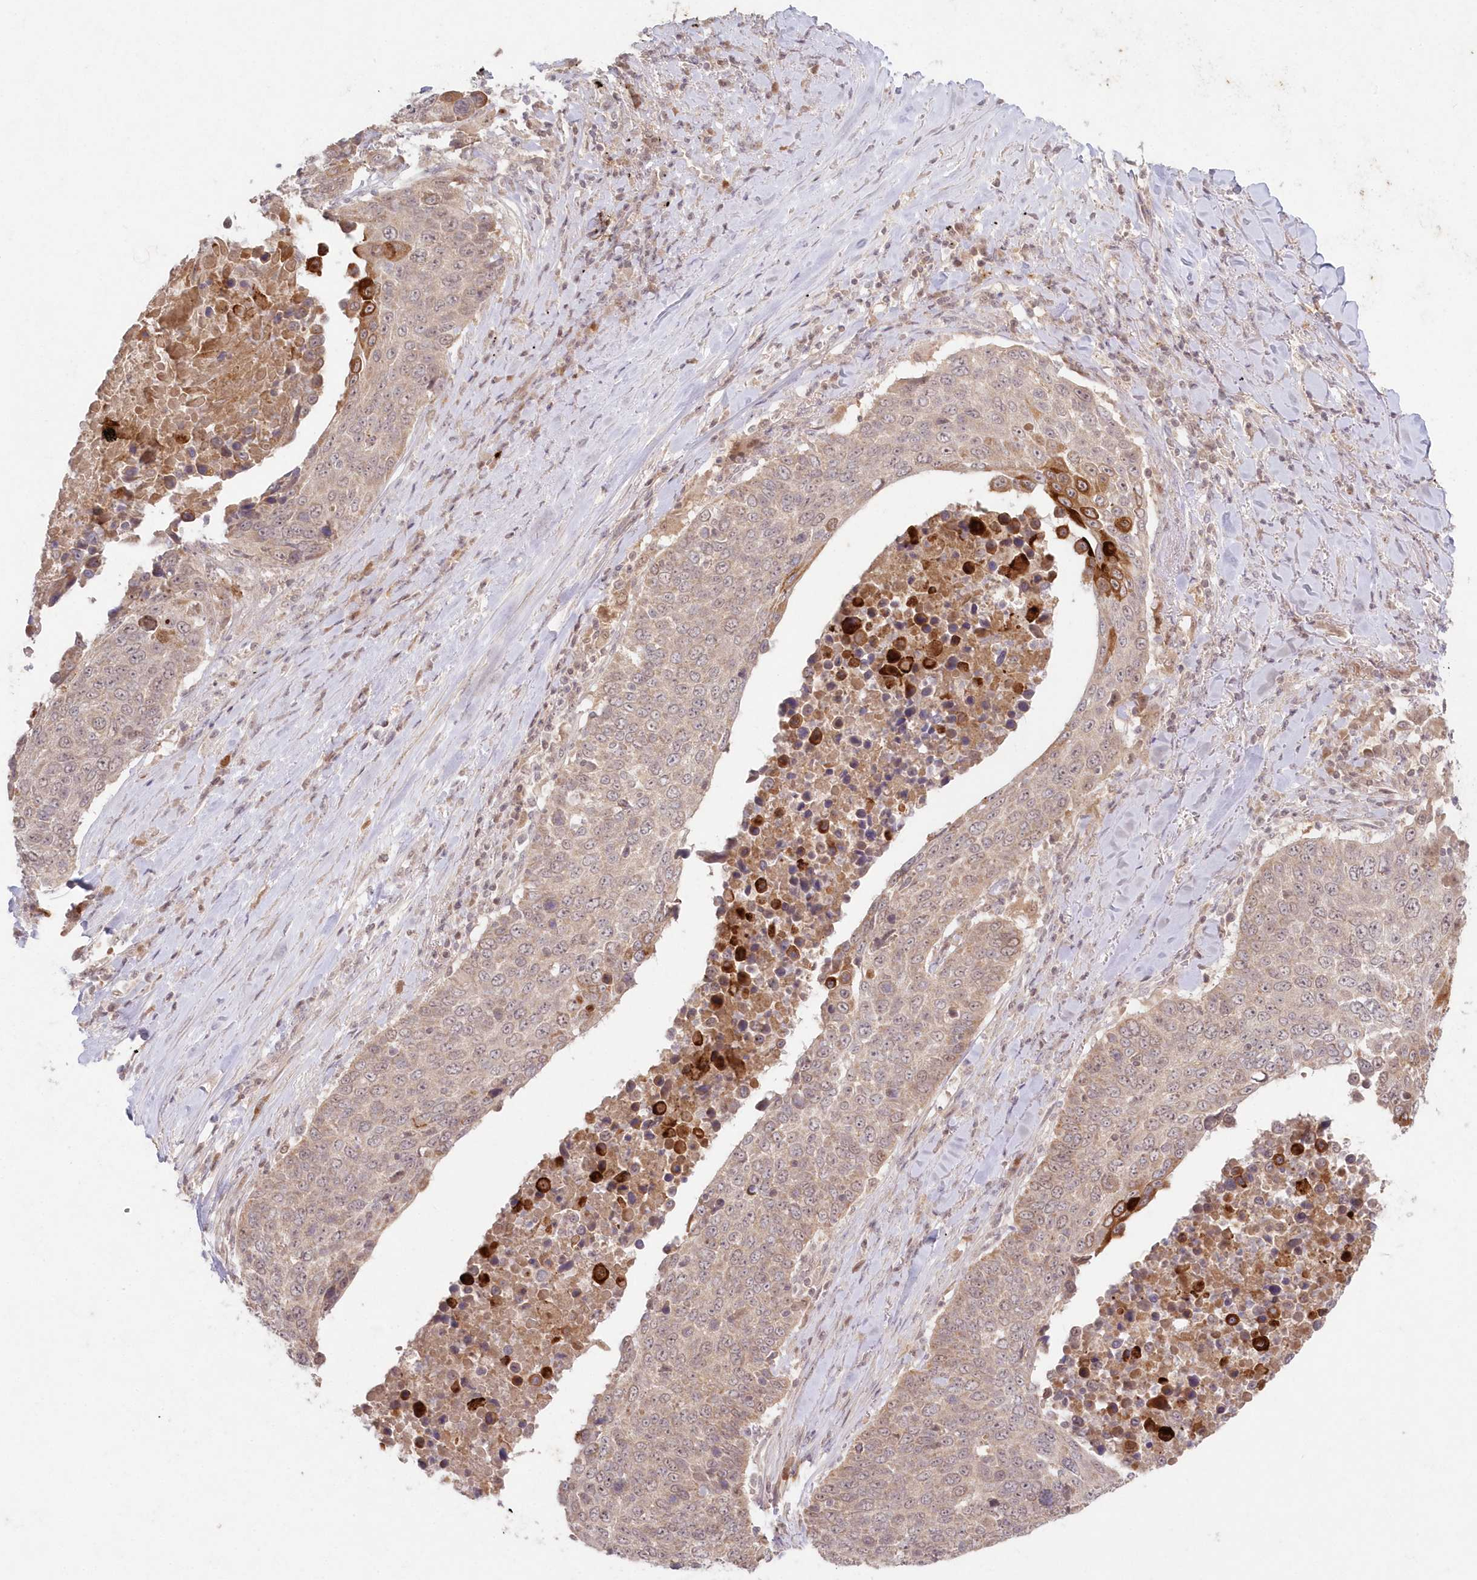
{"staining": {"intensity": "weak", "quantity": "<25%", "location": "nuclear"}, "tissue": "lung cancer", "cell_type": "Tumor cells", "image_type": "cancer", "snomed": [{"axis": "morphology", "description": "Squamous cell carcinoma, NOS"}, {"axis": "topography", "description": "Lung"}], "caption": "The image reveals no staining of tumor cells in squamous cell carcinoma (lung). Nuclei are stained in blue.", "gene": "ASCC1", "patient": {"sex": "male", "age": 66}}